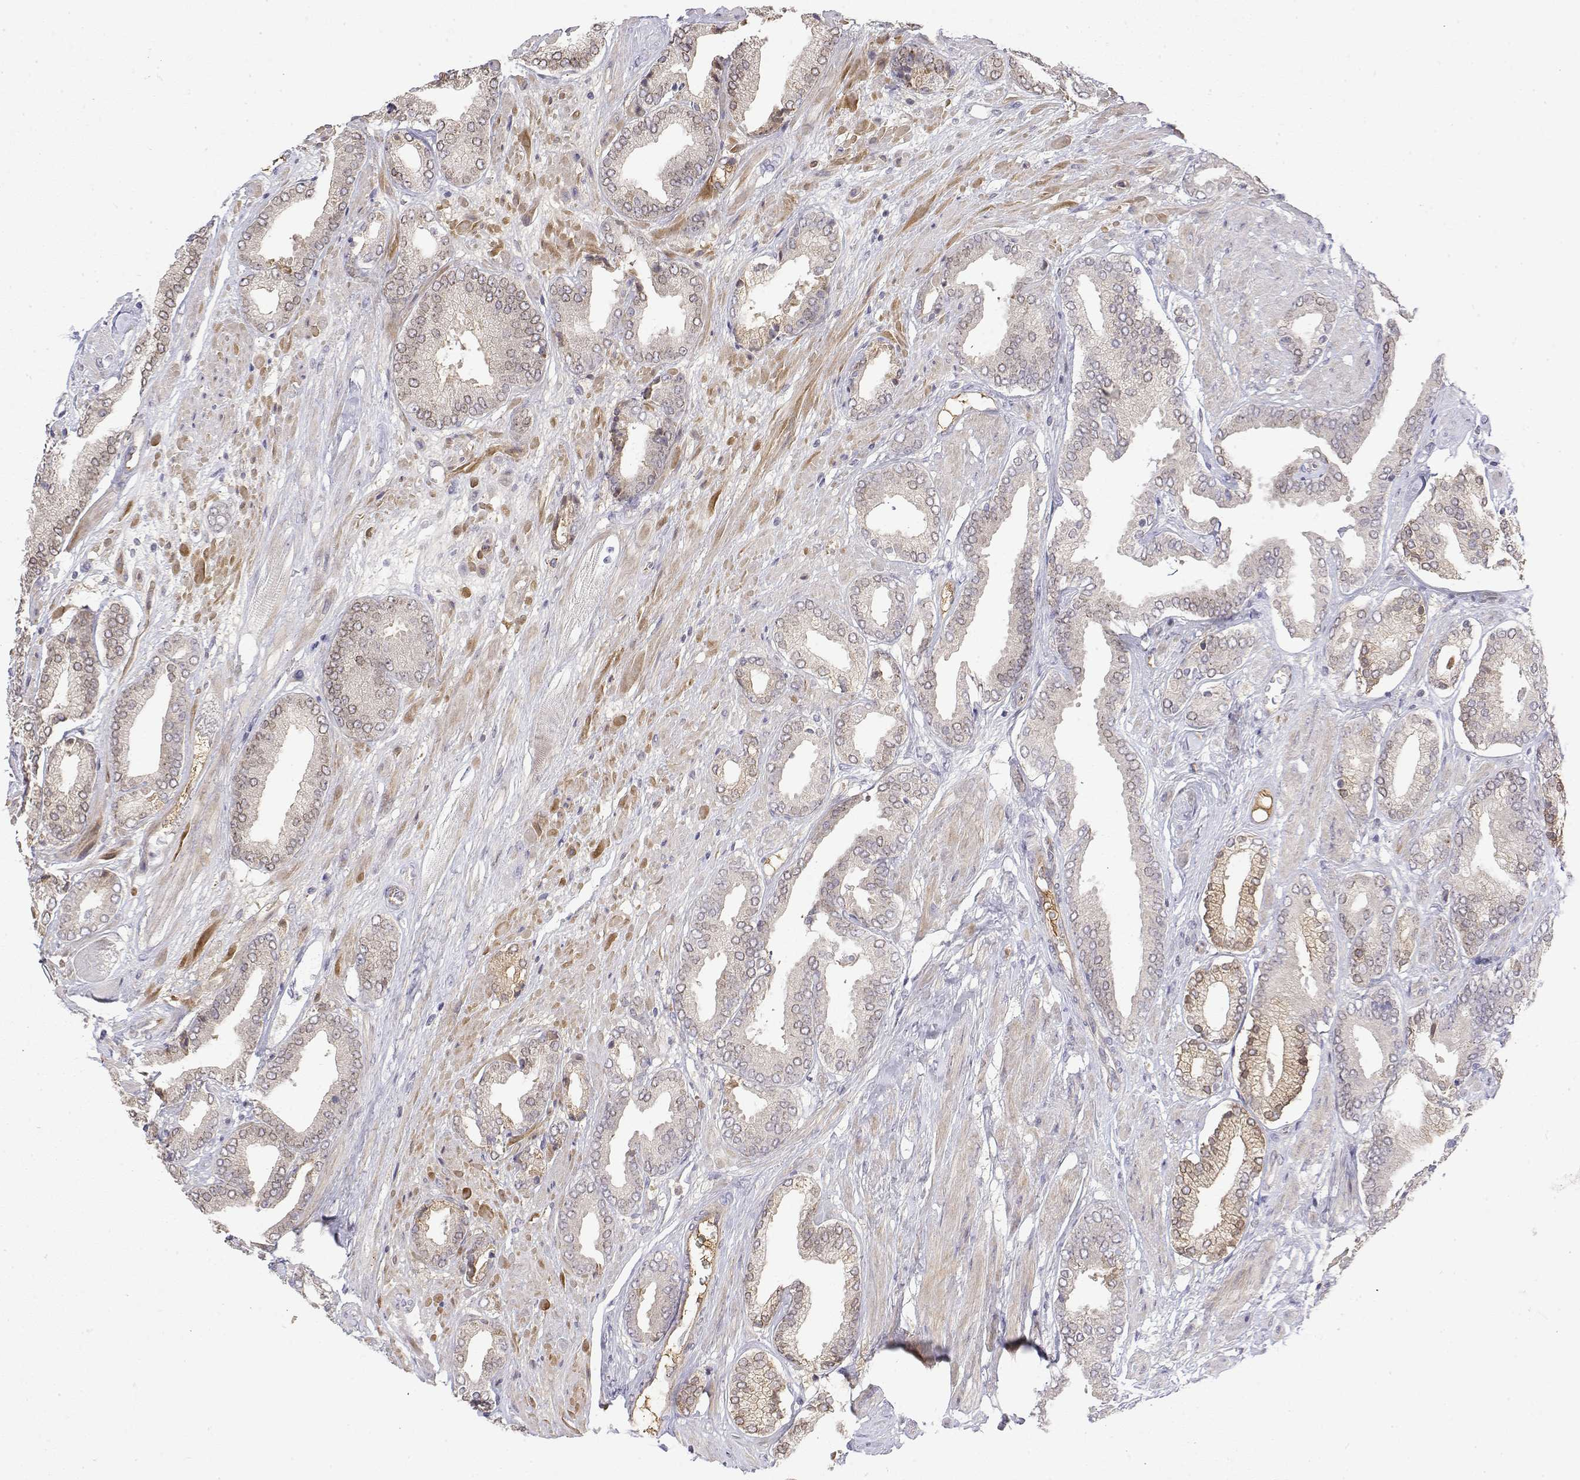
{"staining": {"intensity": "weak", "quantity": "<25%", "location": "cytoplasmic/membranous,nuclear"}, "tissue": "prostate cancer", "cell_type": "Tumor cells", "image_type": "cancer", "snomed": [{"axis": "morphology", "description": "Adenocarcinoma, High grade"}, {"axis": "topography", "description": "Prostate"}], "caption": "Tumor cells are negative for brown protein staining in prostate cancer (high-grade adenocarcinoma).", "gene": "IGFBP4", "patient": {"sex": "male", "age": 56}}